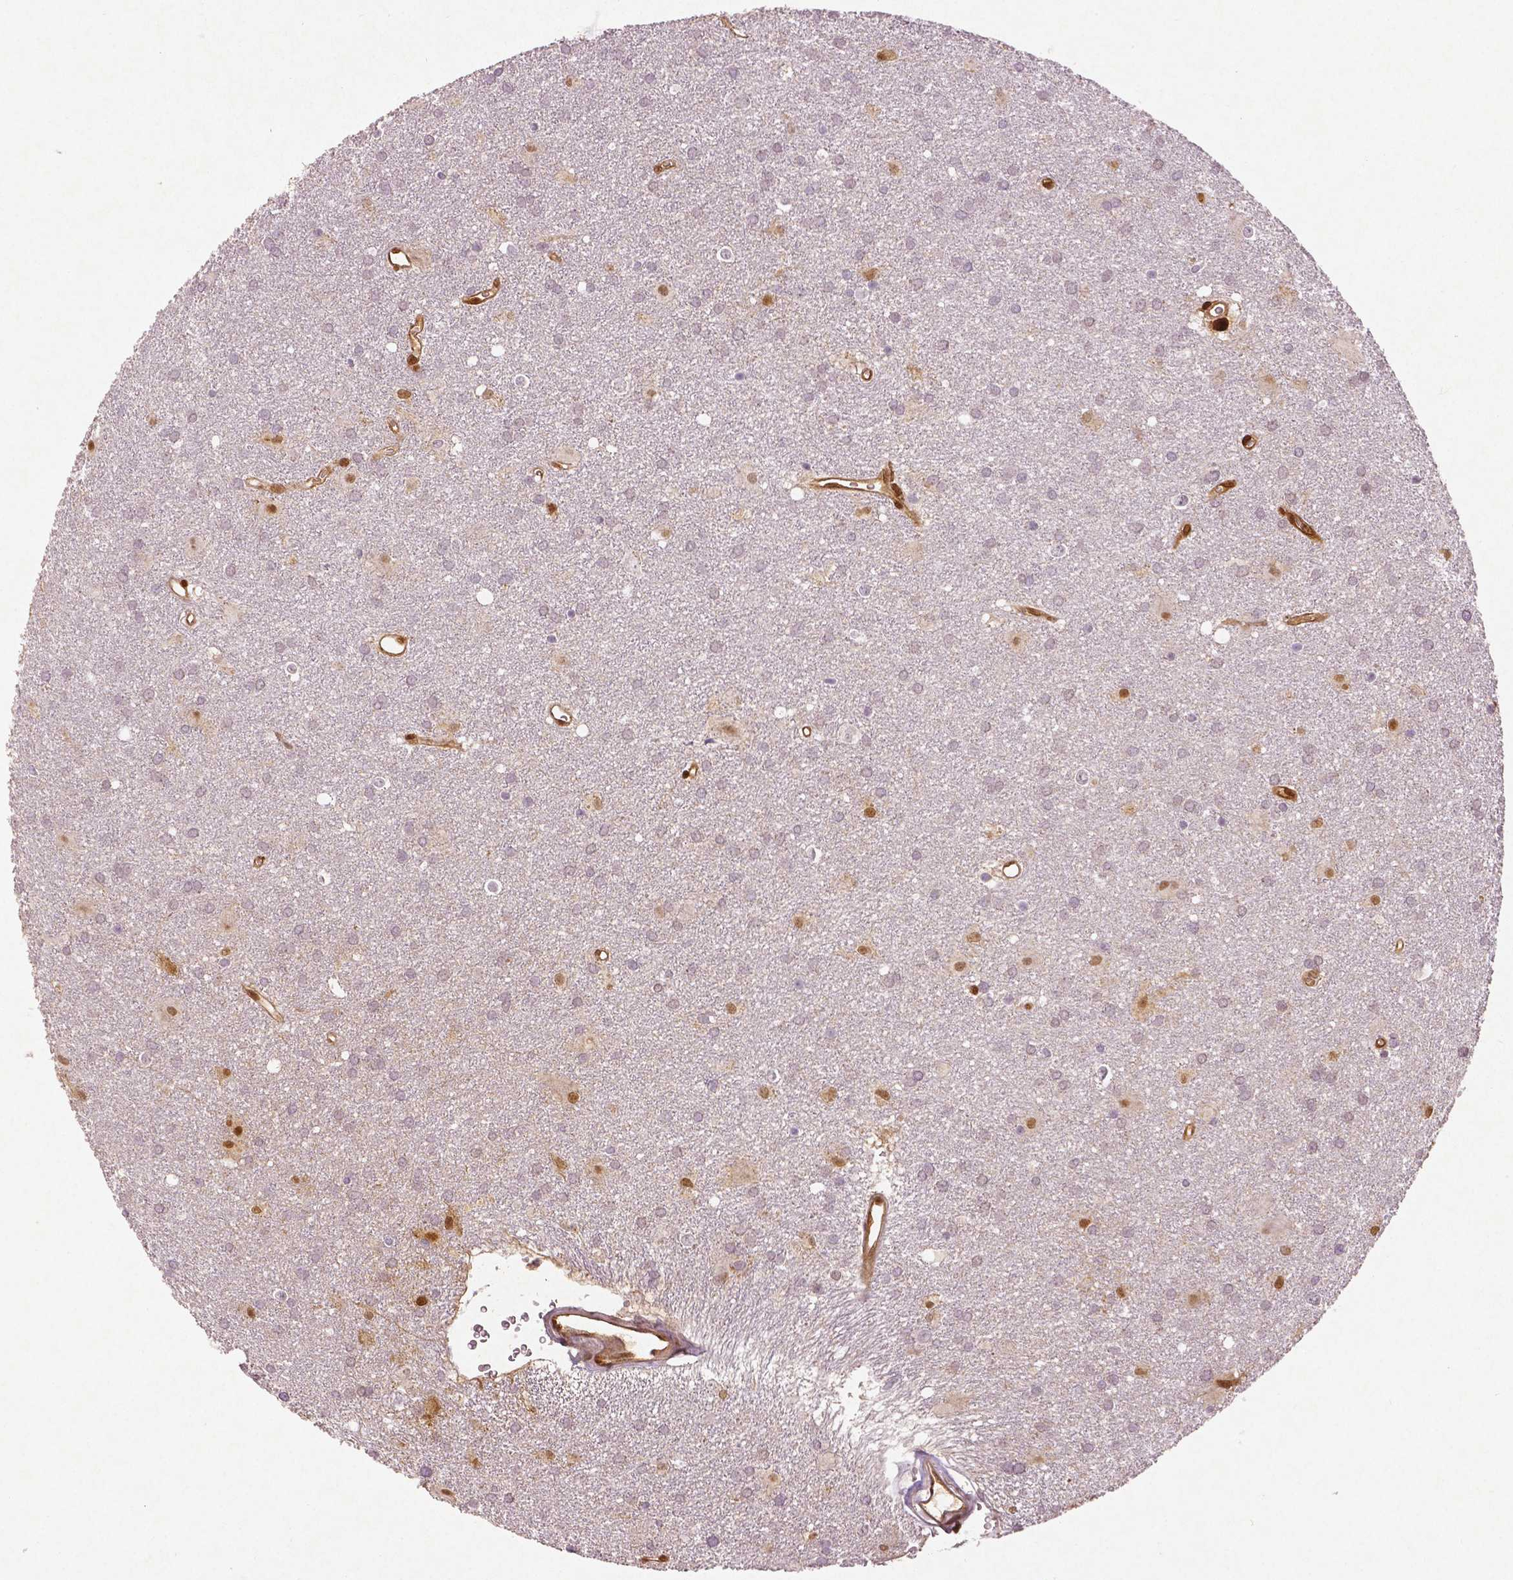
{"staining": {"intensity": "moderate", "quantity": "<25%", "location": "nuclear"}, "tissue": "glioma", "cell_type": "Tumor cells", "image_type": "cancer", "snomed": [{"axis": "morphology", "description": "Glioma, malignant, Low grade"}, {"axis": "topography", "description": "Brain"}], "caption": "Moderate nuclear expression is identified in about <25% of tumor cells in malignant glioma (low-grade).", "gene": "WWTR1", "patient": {"sex": "male", "age": 58}}